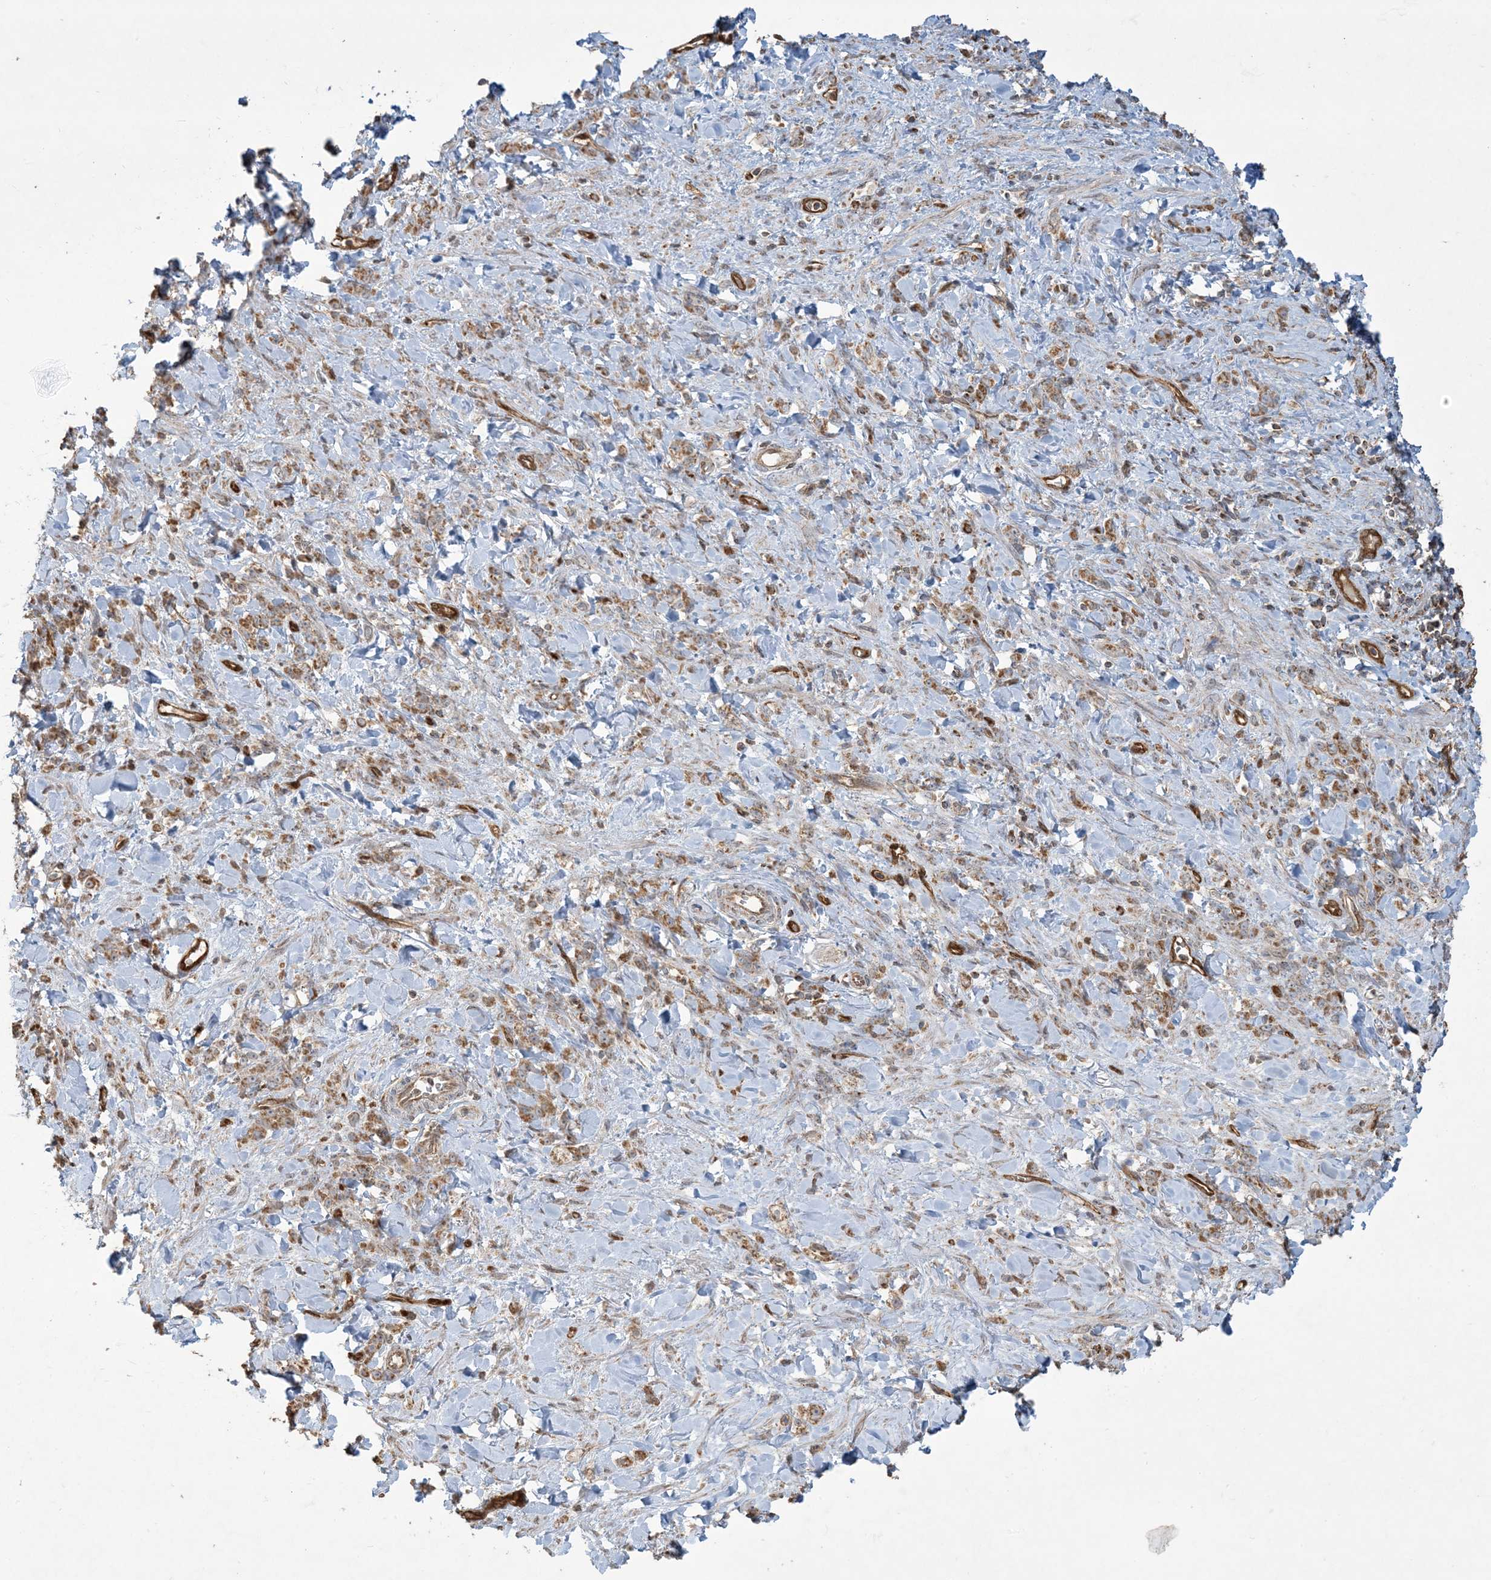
{"staining": {"intensity": "moderate", "quantity": ">75%", "location": "cytoplasmic/membranous"}, "tissue": "stomach cancer", "cell_type": "Tumor cells", "image_type": "cancer", "snomed": [{"axis": "morphology", "description": "Normal tissue, NOS"}, {"axis": "morphology", "description": "Adenocarcinoma, NOS"}, {"axis": "topography", "description": "Stomach"}], "caption": "Protein analysis of adenocarcinoma (stomach) tissue shows moderate cytoplasmic/membranous expression in approximately >75% of tumor cells.", "gene": "PPM1F", "patient": {"sex": "male", "age": 82}}